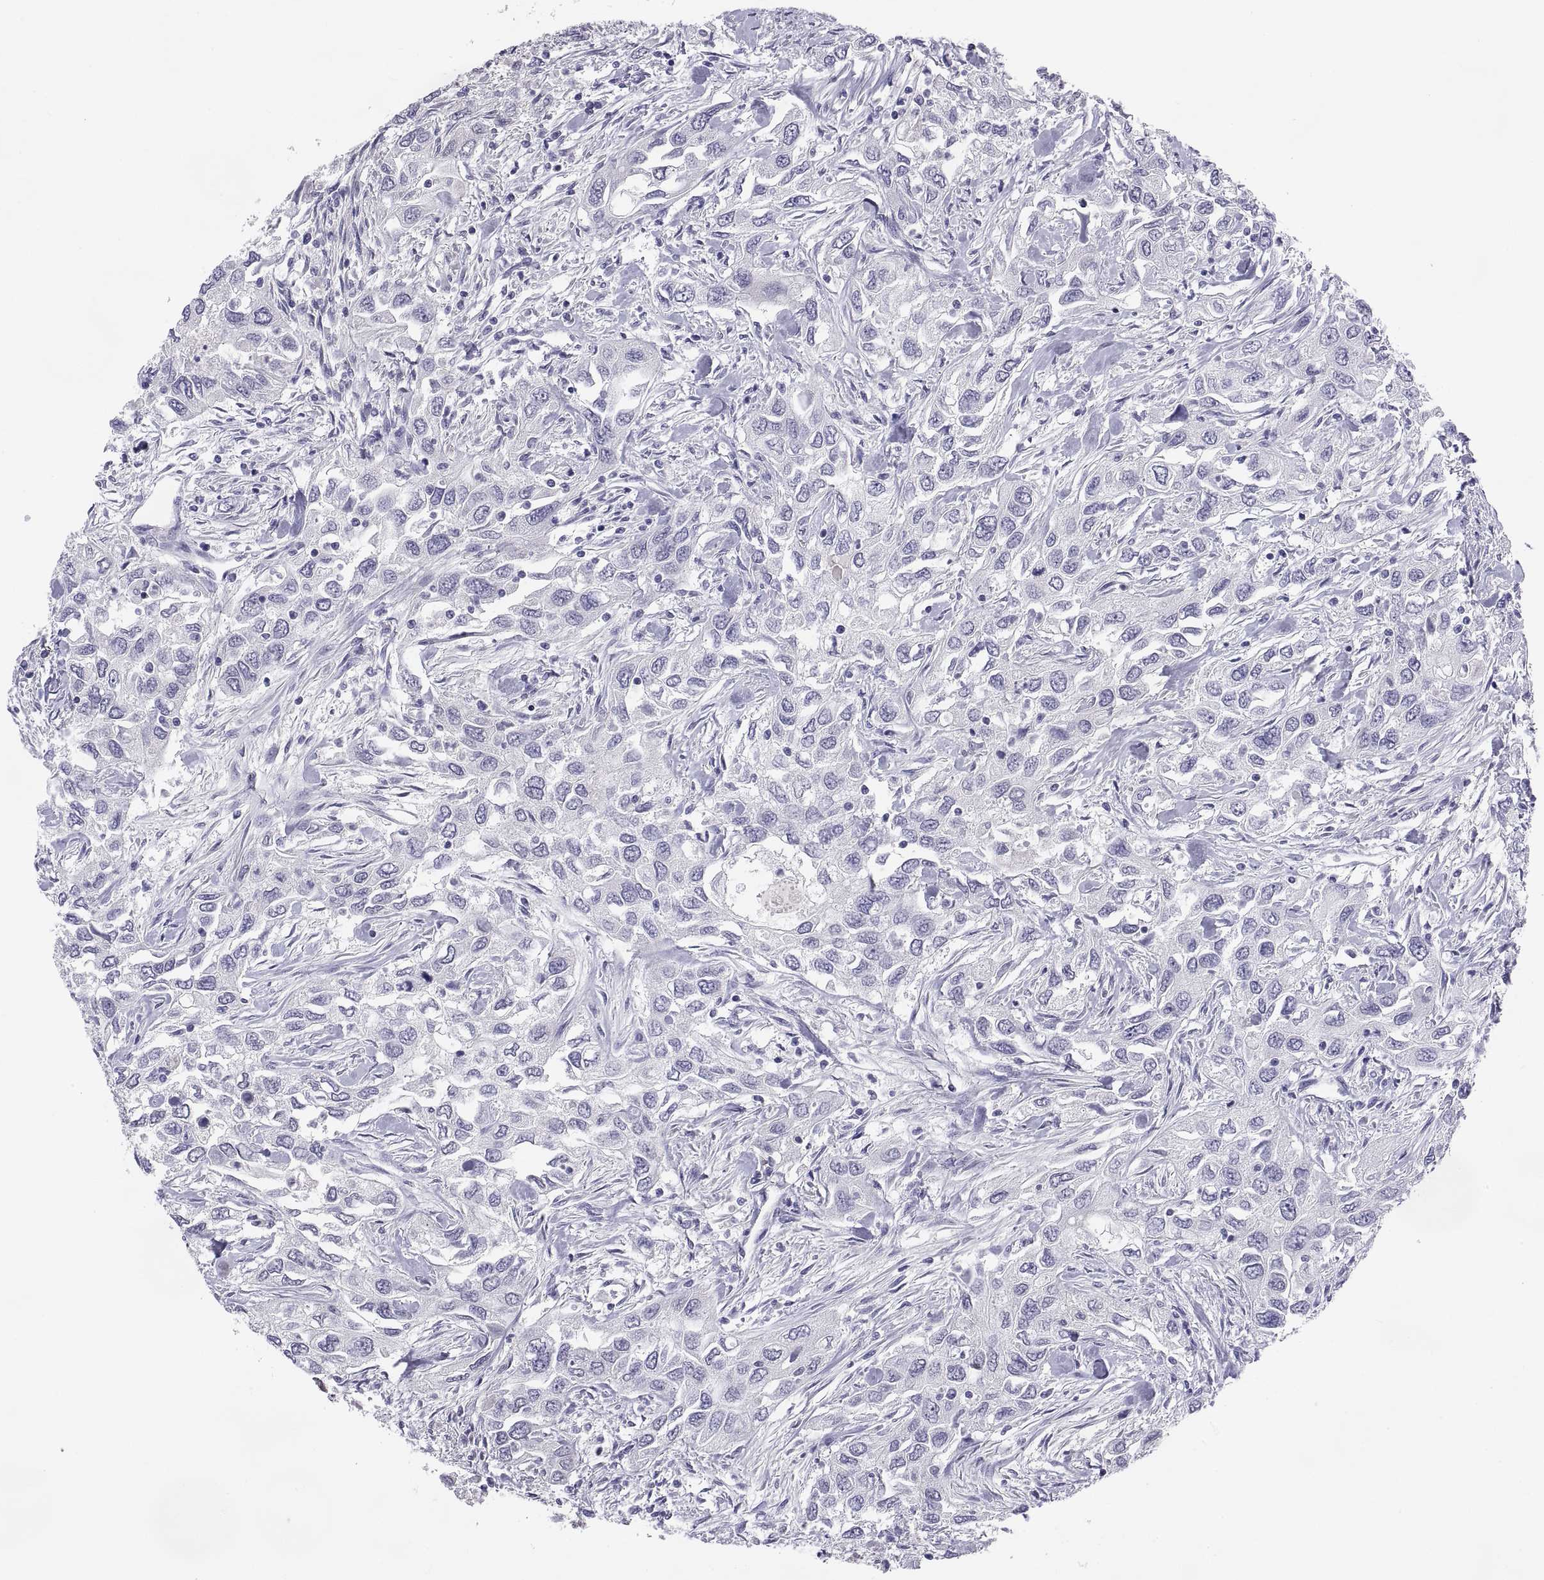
{"staining": {"intensity": "negative", "quantity": "none", "location": "none"}, "tissue": "urothelial cancer", "cell_type": "Tumor cells", "image_type": "cancer", "snomed": [{"axis": "morphology", "description": "Urothelial carcinoma, High grade"}, {"axis": "topography", "description": "Urinary bladder"}], "caption": "This image is of urothelial cancer stained with immunohistochemistry to label a protein in brown with the nuclei are counter-stained blue. There is no staining in tumor cells.", "gene": "TEX13A", "patient": {"sex": "male", "age": 76}}